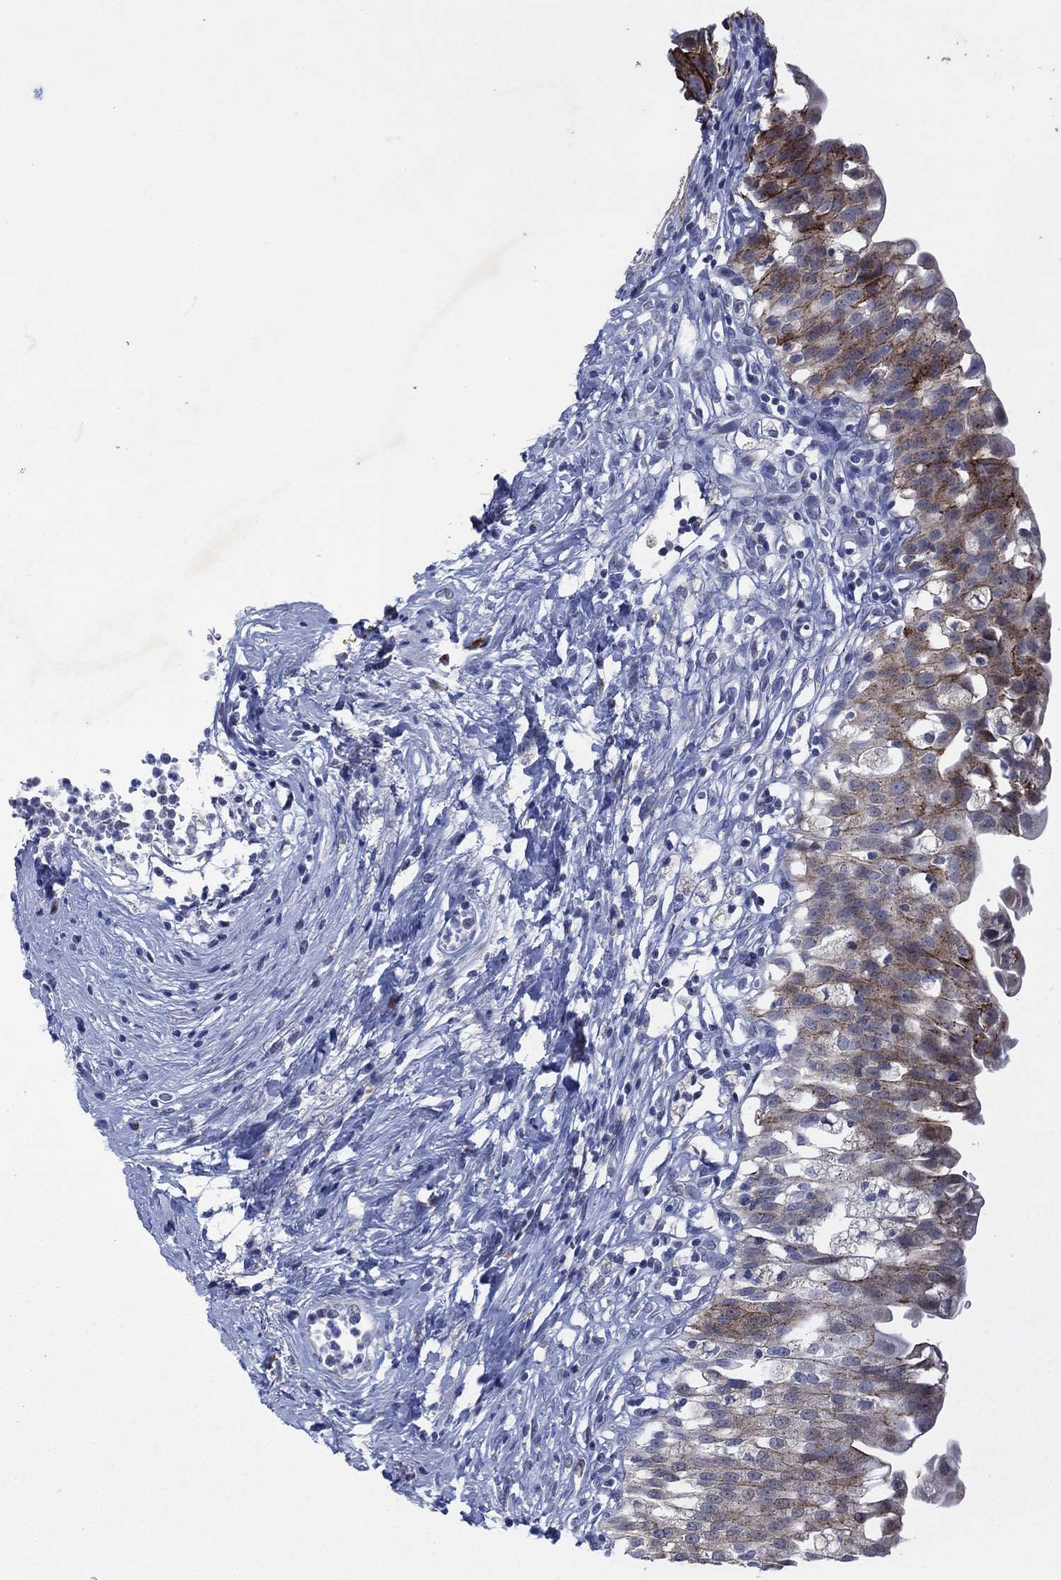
{"staining": {"intensity": "strong", "quantity": "25%-75%", "location": "cytoplasmic/membranous"}, "tissue": "urinary bladder", "cell_type": "Urothelial cells", "image_type": "normal", "snomed": [{"axis": "morphology", "description": "Normal tissue, NOS"}, {"axis": "topography", "description": "Urinary bladder"}], "caption": "Protein analysis of unremarkable urinary bladder exhibits strong cytoplasmic/membranous staining in about 25%-75% of urothelial cells.", "gene": "SDC1", "patient": {"sex": "male", "age": 76}}